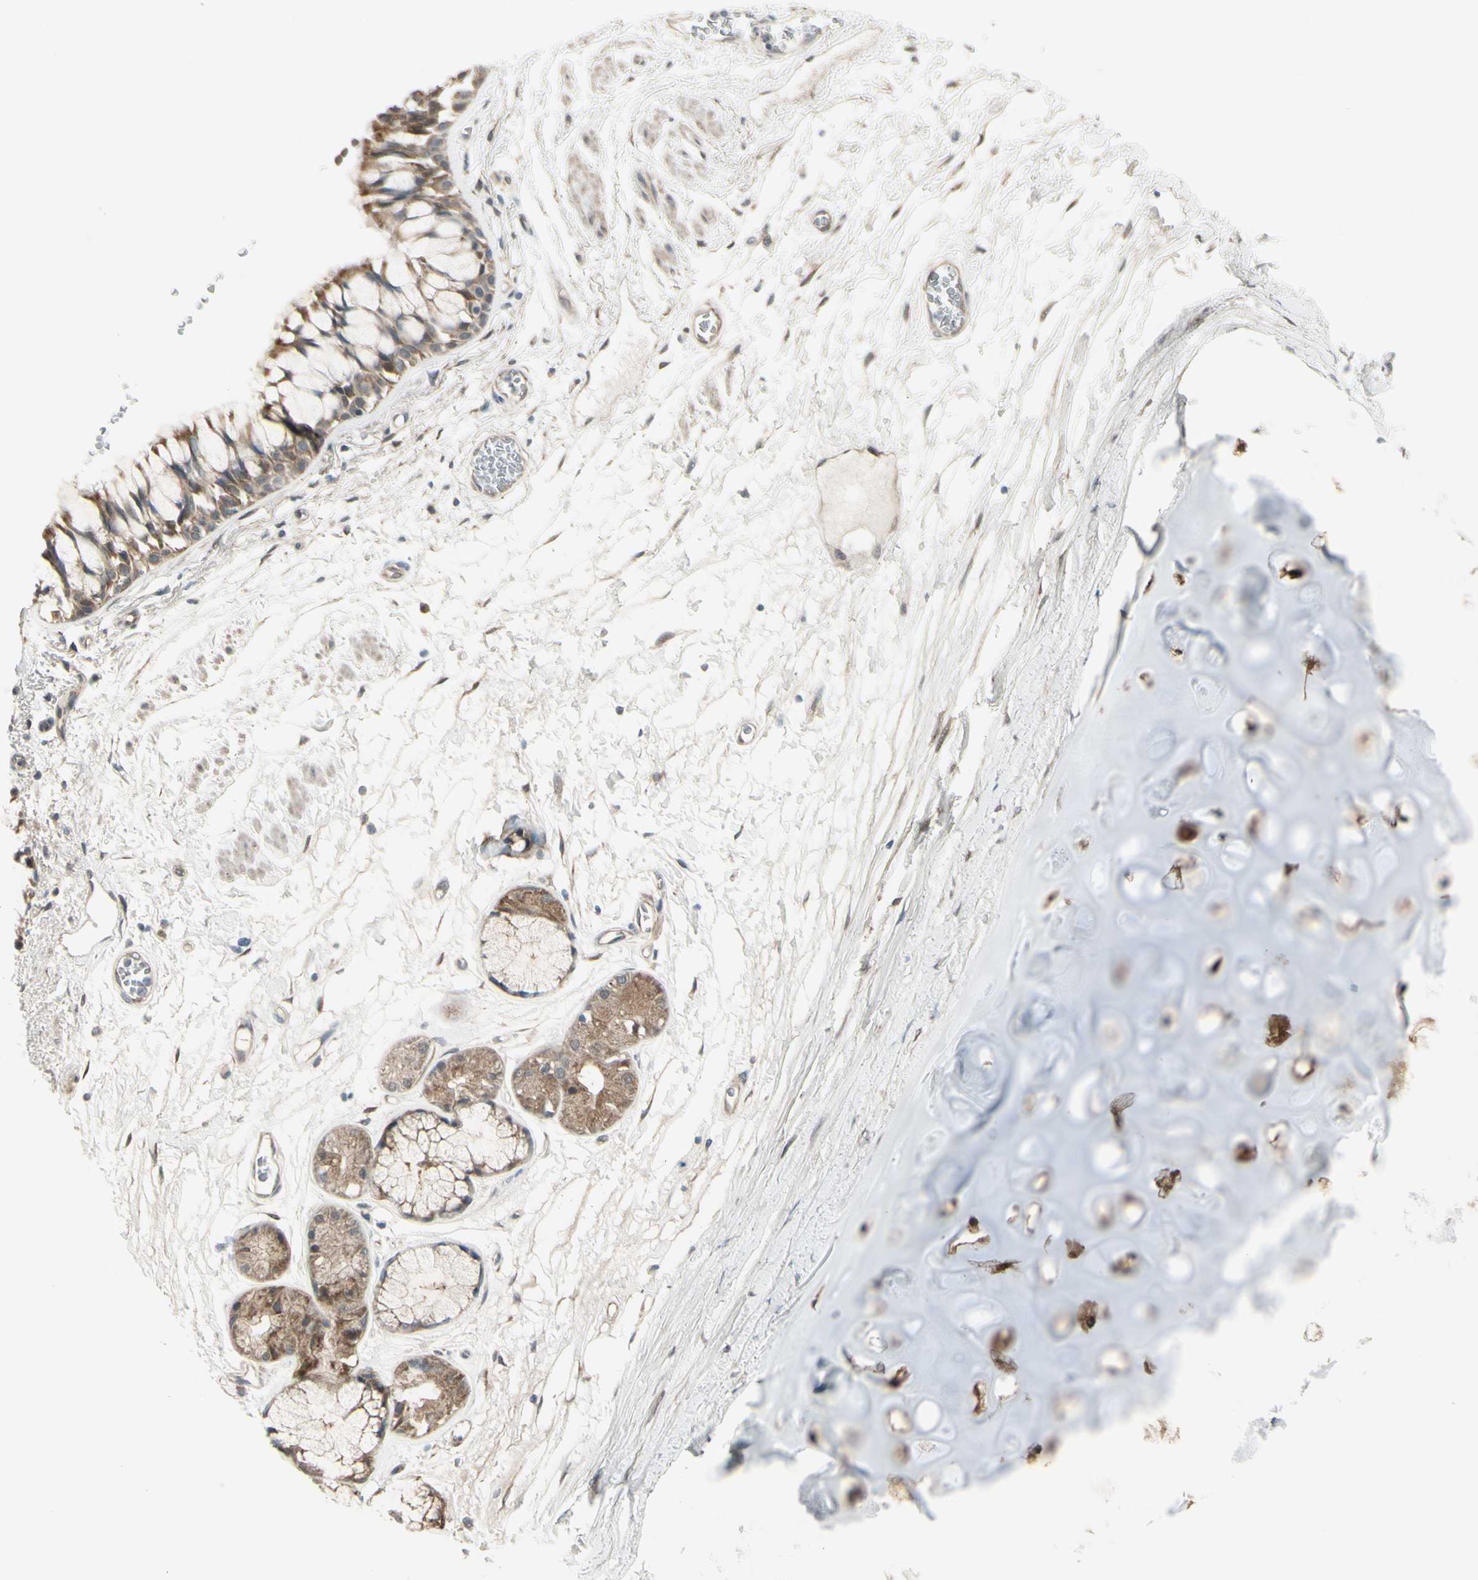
{"staining": {"intensity": "moderate", "quantity": "25%-75%", "location": "cytoplasmic/membranous"}, "tissue": "bronchus", "cell_type": "Respiratory epithelial cells", "image_type": "normal", "snomed": [{"axis": "morphology", "description": "Normal tissue, NOS"}, {"axis": "topography", "description": "Bronchus"}], "caption": "Immunohistochemical staining of unremarkable bronchus shows 25%-75% levels of moderate cytoplasmic/membranous protein positivity in approximately 25%-75% of respiratory epithelial cells.", "gene": "NAXD", "patient": {"sex": "male", "age": 66}}